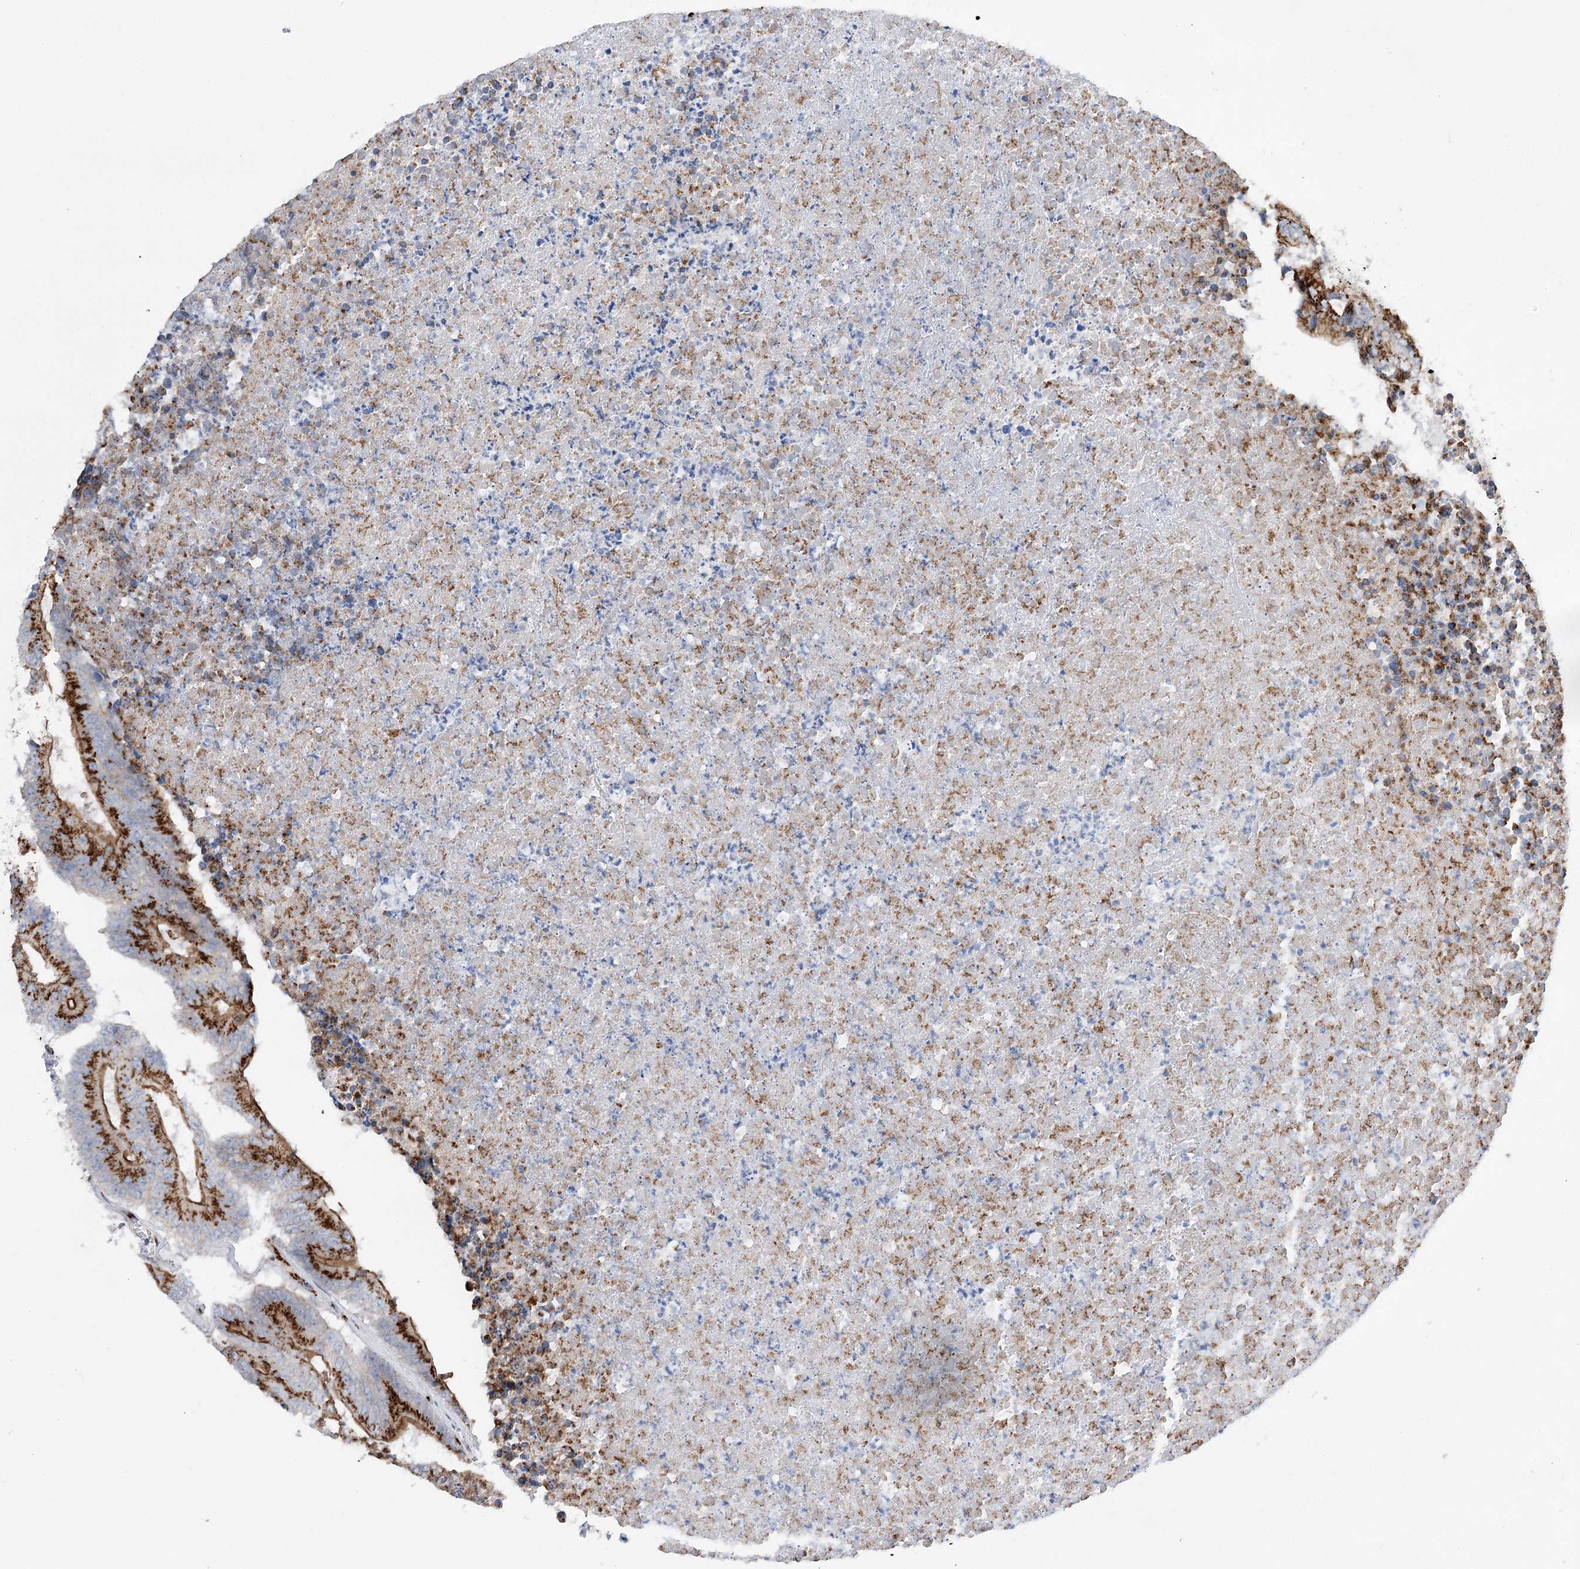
{"staining": {"intensity": "strong", "quantity": ">75%", "location": "cytoplasmic/membranous"}, "tissue": "colorectal cancer", "cell_type": "Tumor cells", "image_type": "cancer", "snomed": [{"axis": "morphology", "description": "Adenocarcinoma, NOS"}, {"axis": "topography", "description": "Colon"}], "caption": "DAB immunohistochemical staining of human adenocarcinoma (colorectal) reveals strong cytoplasmic/membranous protein expression in approximately >75% of tumor cells. The staining was performed using DAB (3,3'-diaminobenzidine) to visualize the protein expression in brown, while the nuclei were stained in blue with hematoxylin (Magnification: 20x).", "gene": "TMEM165", "patient": {"sex": "male", "age": 87}}